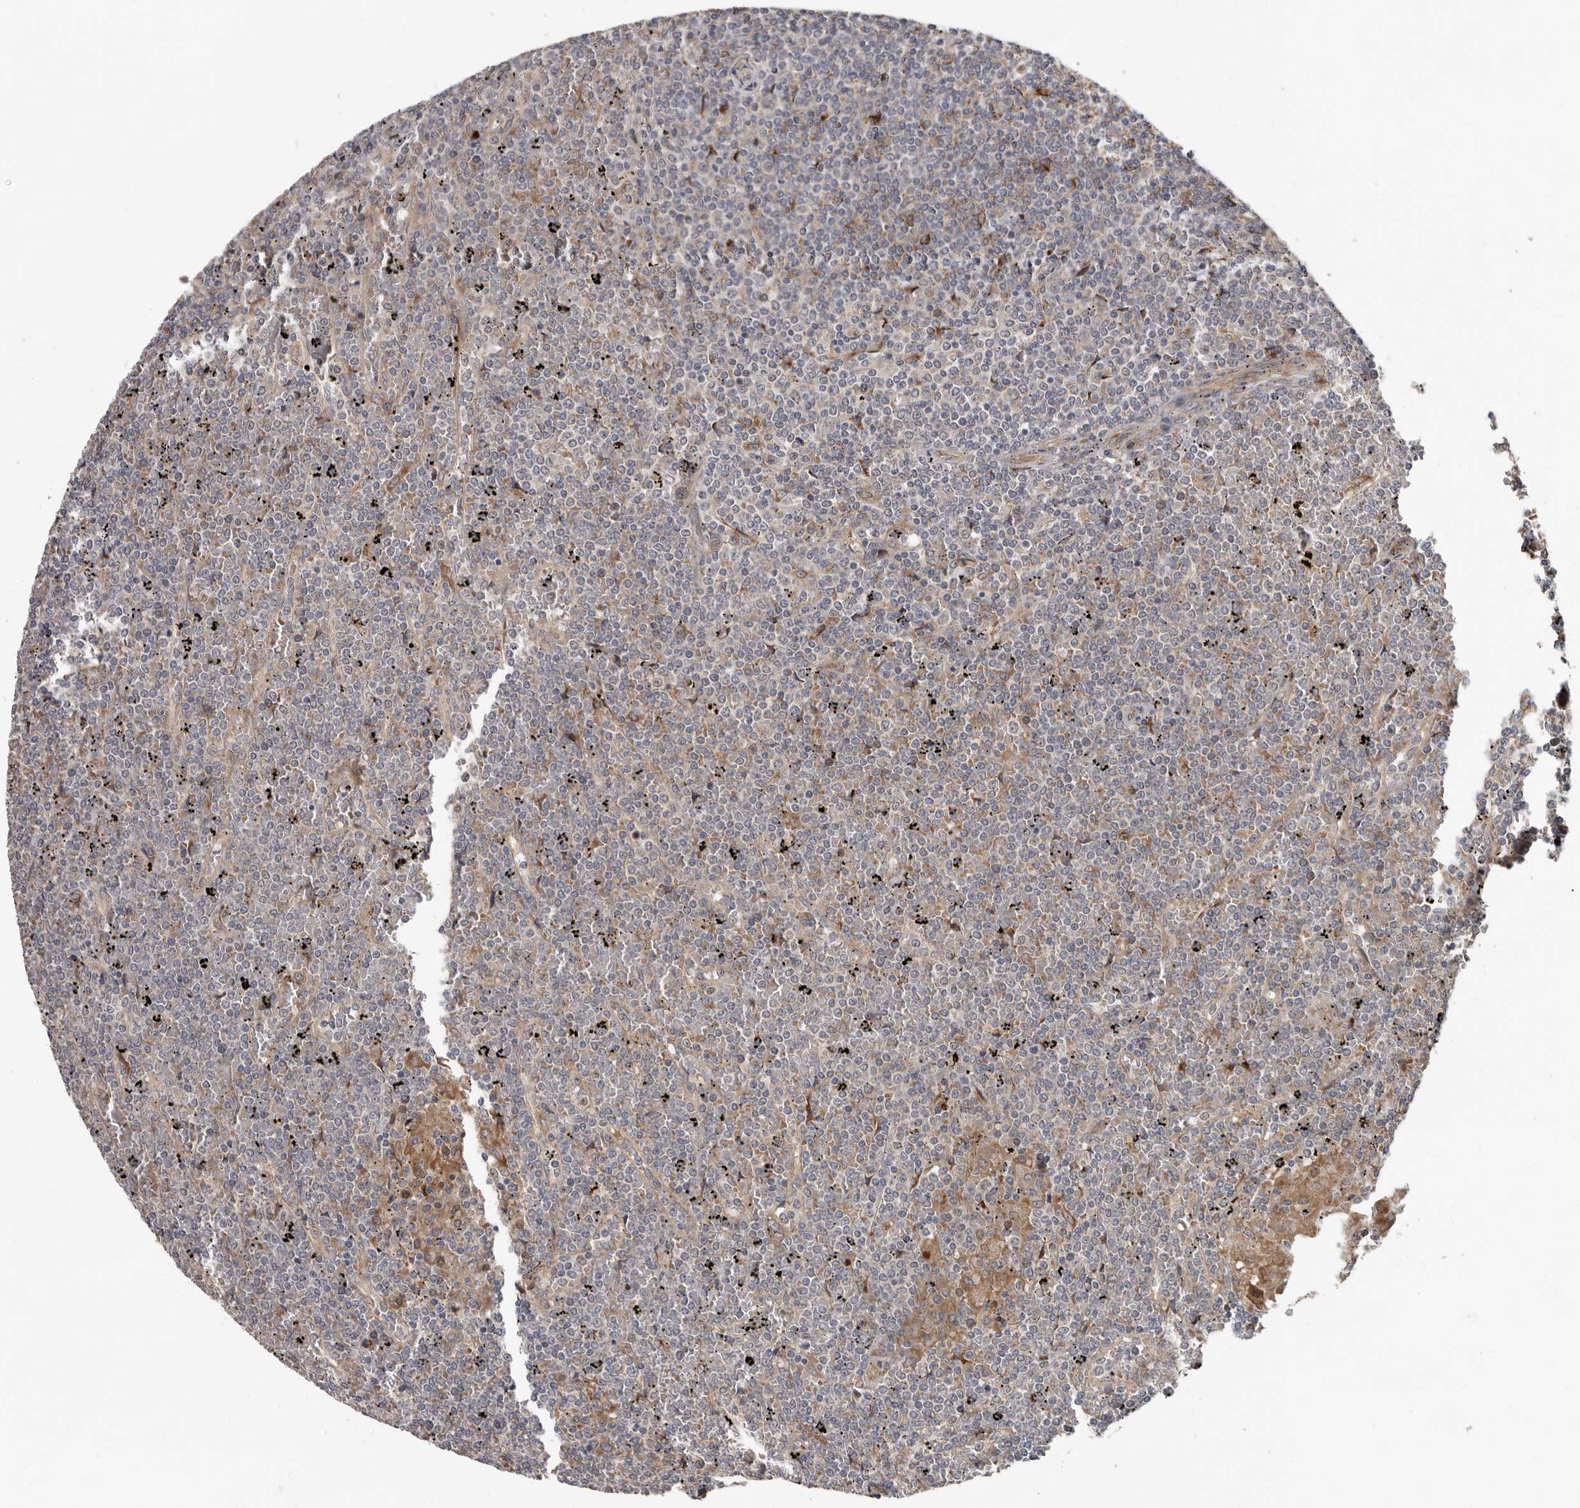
{"staining": {"intensity": "negative", "quantity": "none", "location": "none"}, "tissue": "lymphoma", "cell_type": "Tumor cells", "image_type": "cancer", "snomed": [{"axis": "morphology", "description": "Malignant lymphoma, non-Hodgkin's type, Low grade"}, {"axis": "topography", "description": "Spleen"}], "caption": "High power microscopy image of an immunohistochemistry image of low-grade malignant lymphoma, non-Hodgkin's type, revealing no significant positivity in tumor cells.", "gene": "MTF1", "patient": {"sex": "female", "age": 19}}